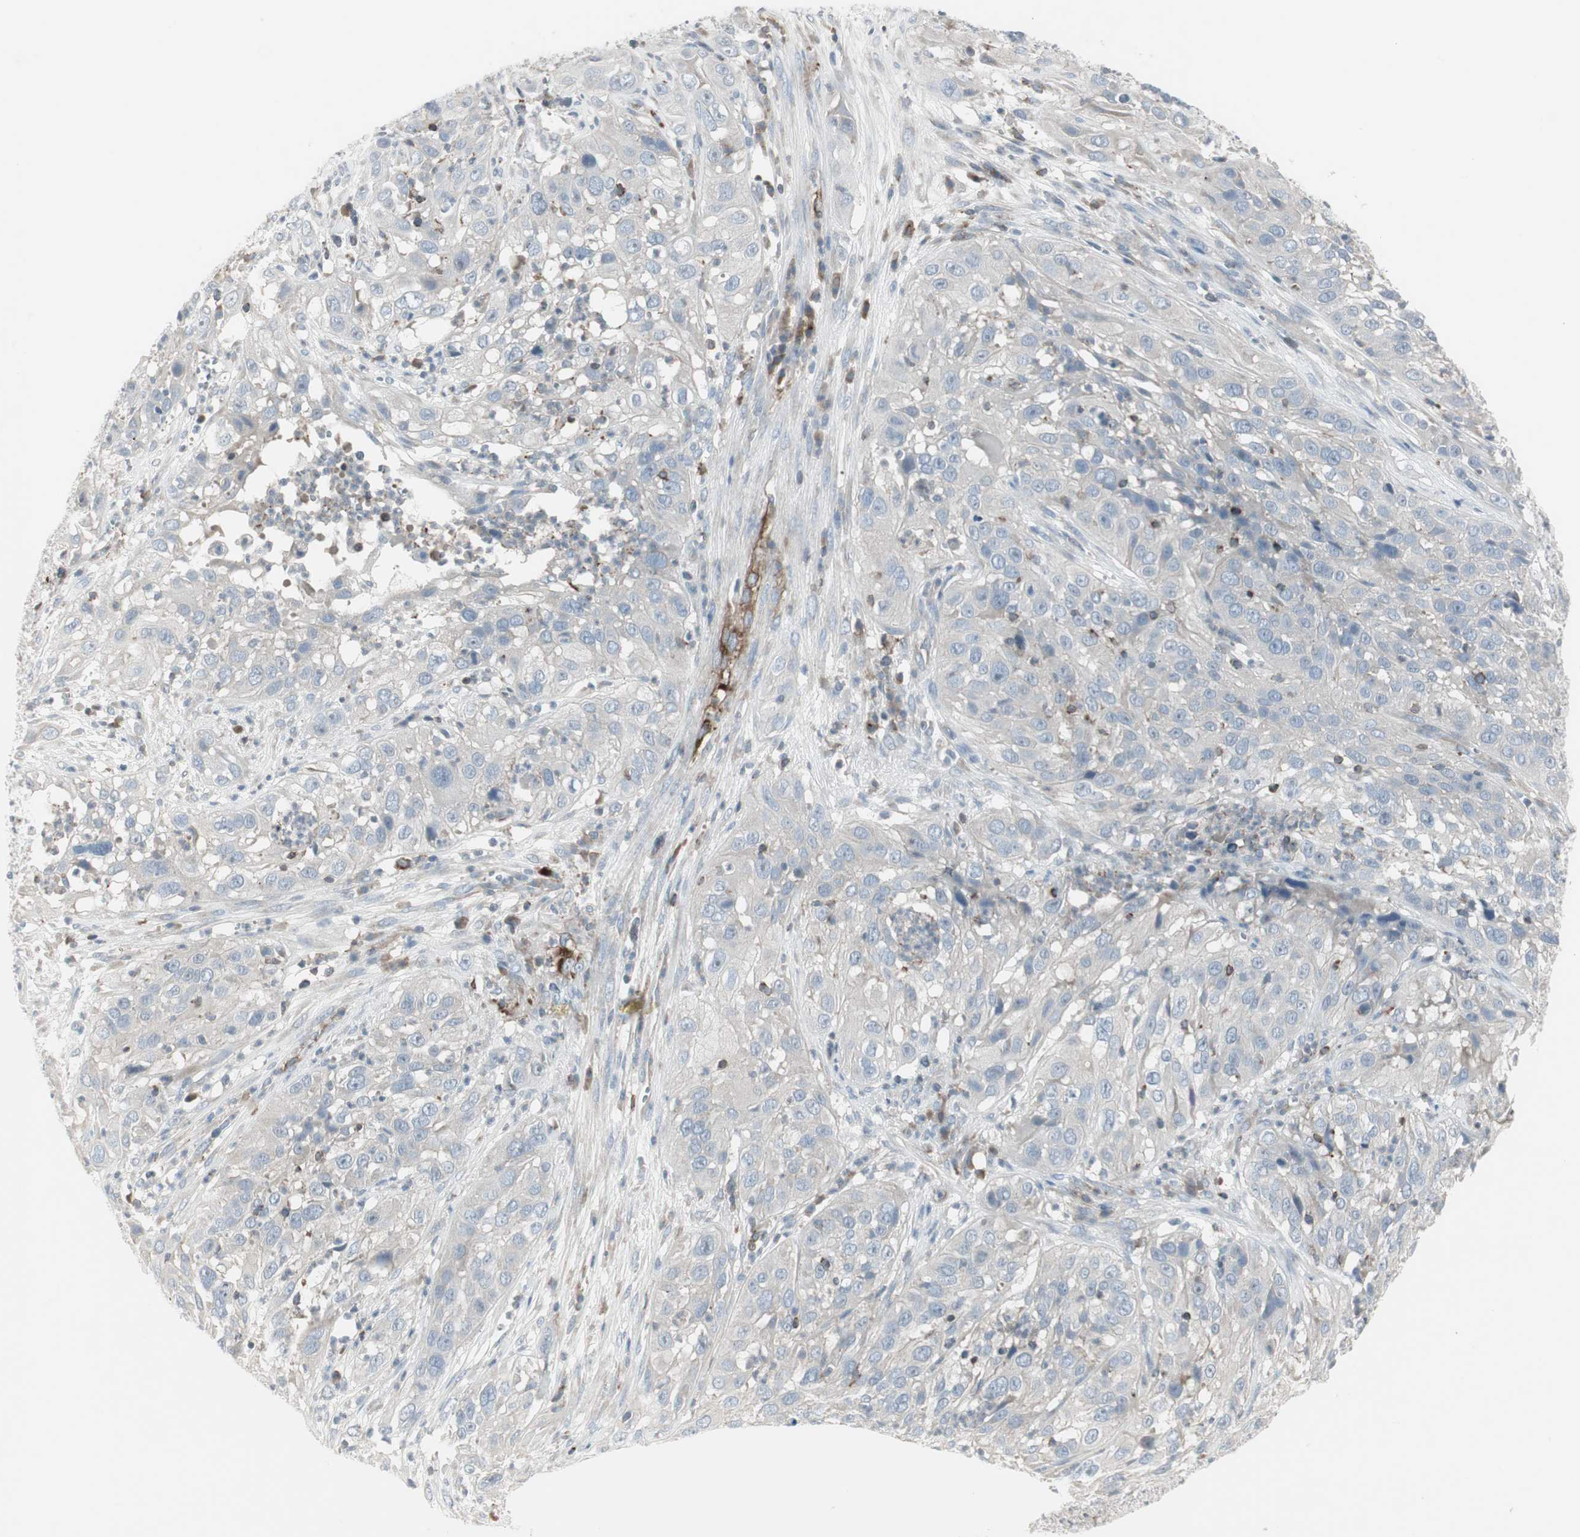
{"staining": {"intensity": "negative", "quantity": "none", "location": "none"}, "tissue": "cervical cancer", "cell_type": "Tumor cells", "image_type": "cancer", "snomed": [{"axis": "morphology", "description": "Squamous cell carcinoma, NOS"}, {"axis": "topography", "description": "Cervix"}], "caption": "Immunohistochemistry histopathology image of cervical cancer stained for a protein (brown), which displays no expression in tumor cells.", "gene": "MAP4K4", "patient": {"sex": "female", "age": 32}}